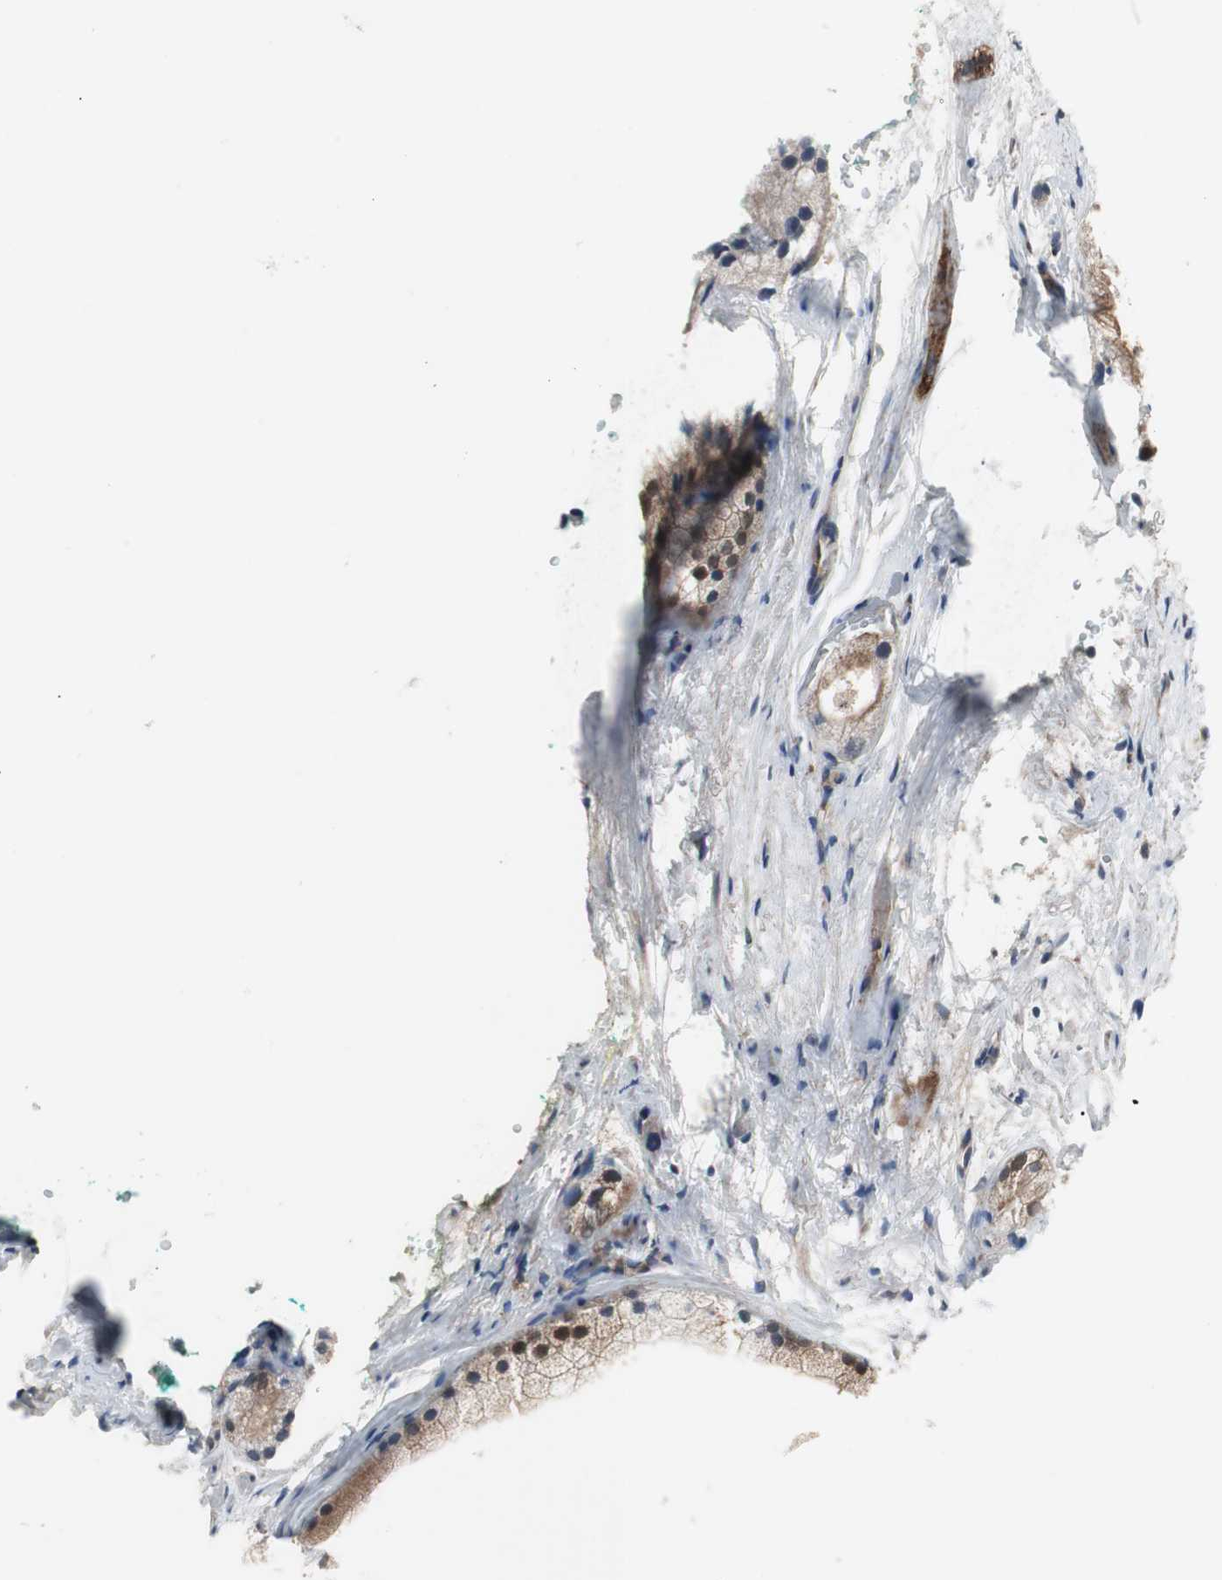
{"staining": {"intensity": "moderate", "quantity": ">75%", "location": "cytoplasmic/membranous"}, "tissue": "prostate cancer", "cell_type": "Tumor cells", "image_type": "cancer", "snomed": [{"axis": "morphology", "description": "Adenocarcinoma, Low grade"}, {"axis": "topography", "description": "Prostate"}], "caption": "Protein staining of adenocarcinoma (low-grade) (prostate) tissue demonstrates moderate cytoplasmic/membranous staining in approximately >75% of tumor cells. Using DAB (brown) and hematoxylin (blue) stains, captured at high magnification using brightfield microscopy.", "gene": "ZSCAN22", "patient": {"sex": "male", "age": 69}}